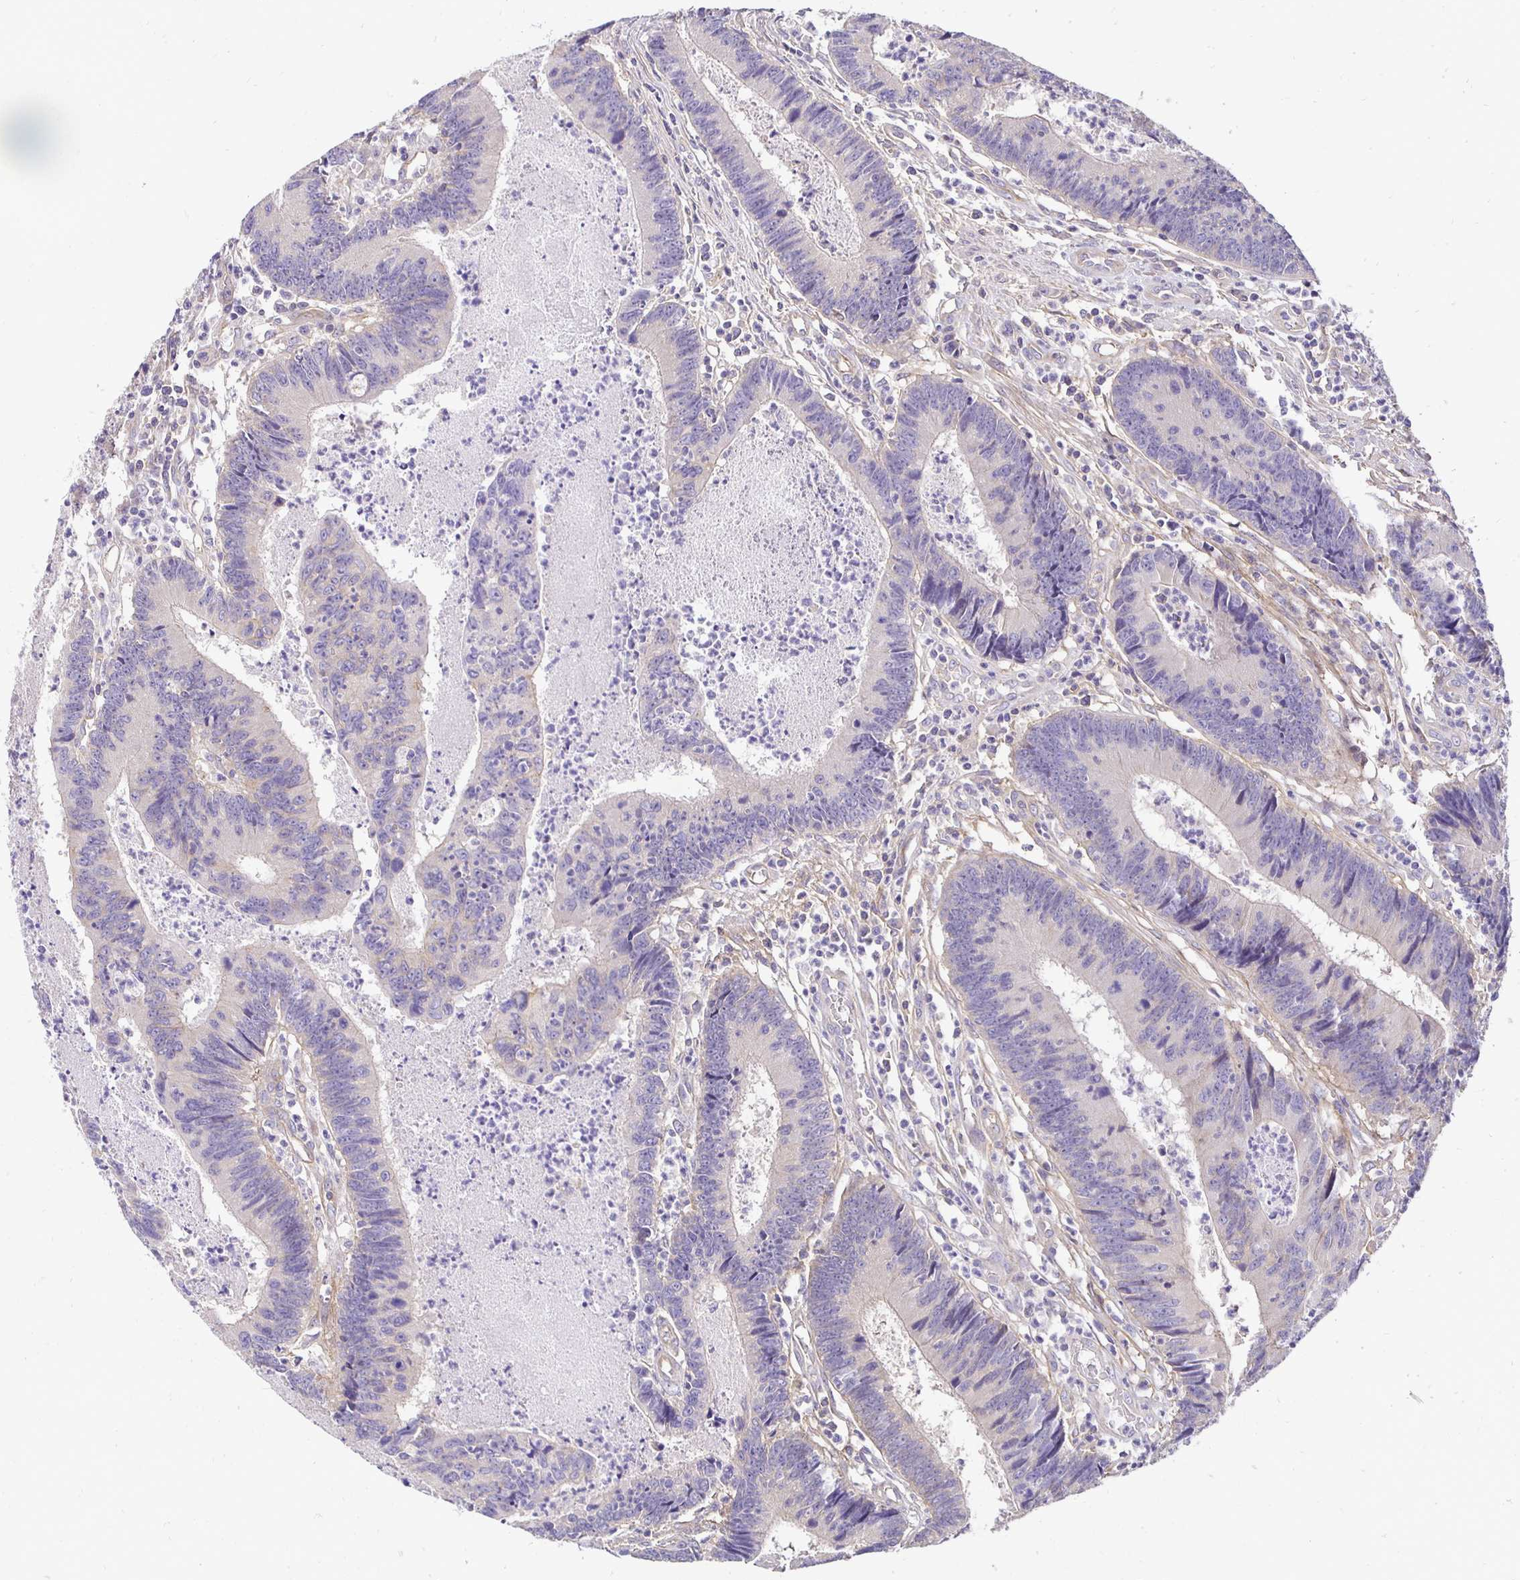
{"staining": {"intensity": "negative", "quantity": "none", "location": "none"}, "tissue": "colorectal cancer", "cell_type": "Tumor cells", "image_type": "cancer", "snomed": [{"axis": "morphology", "description": "Adenocarcinoma, NOS"}, {"axis": "topography", "description": "Colon"}], "caption": "Tumor cells show no significant protein expression in colorectal cancer (adenocarcinoma).", "gene": "SLC9A1", "patient": {"sex": "female", "age": 67}}